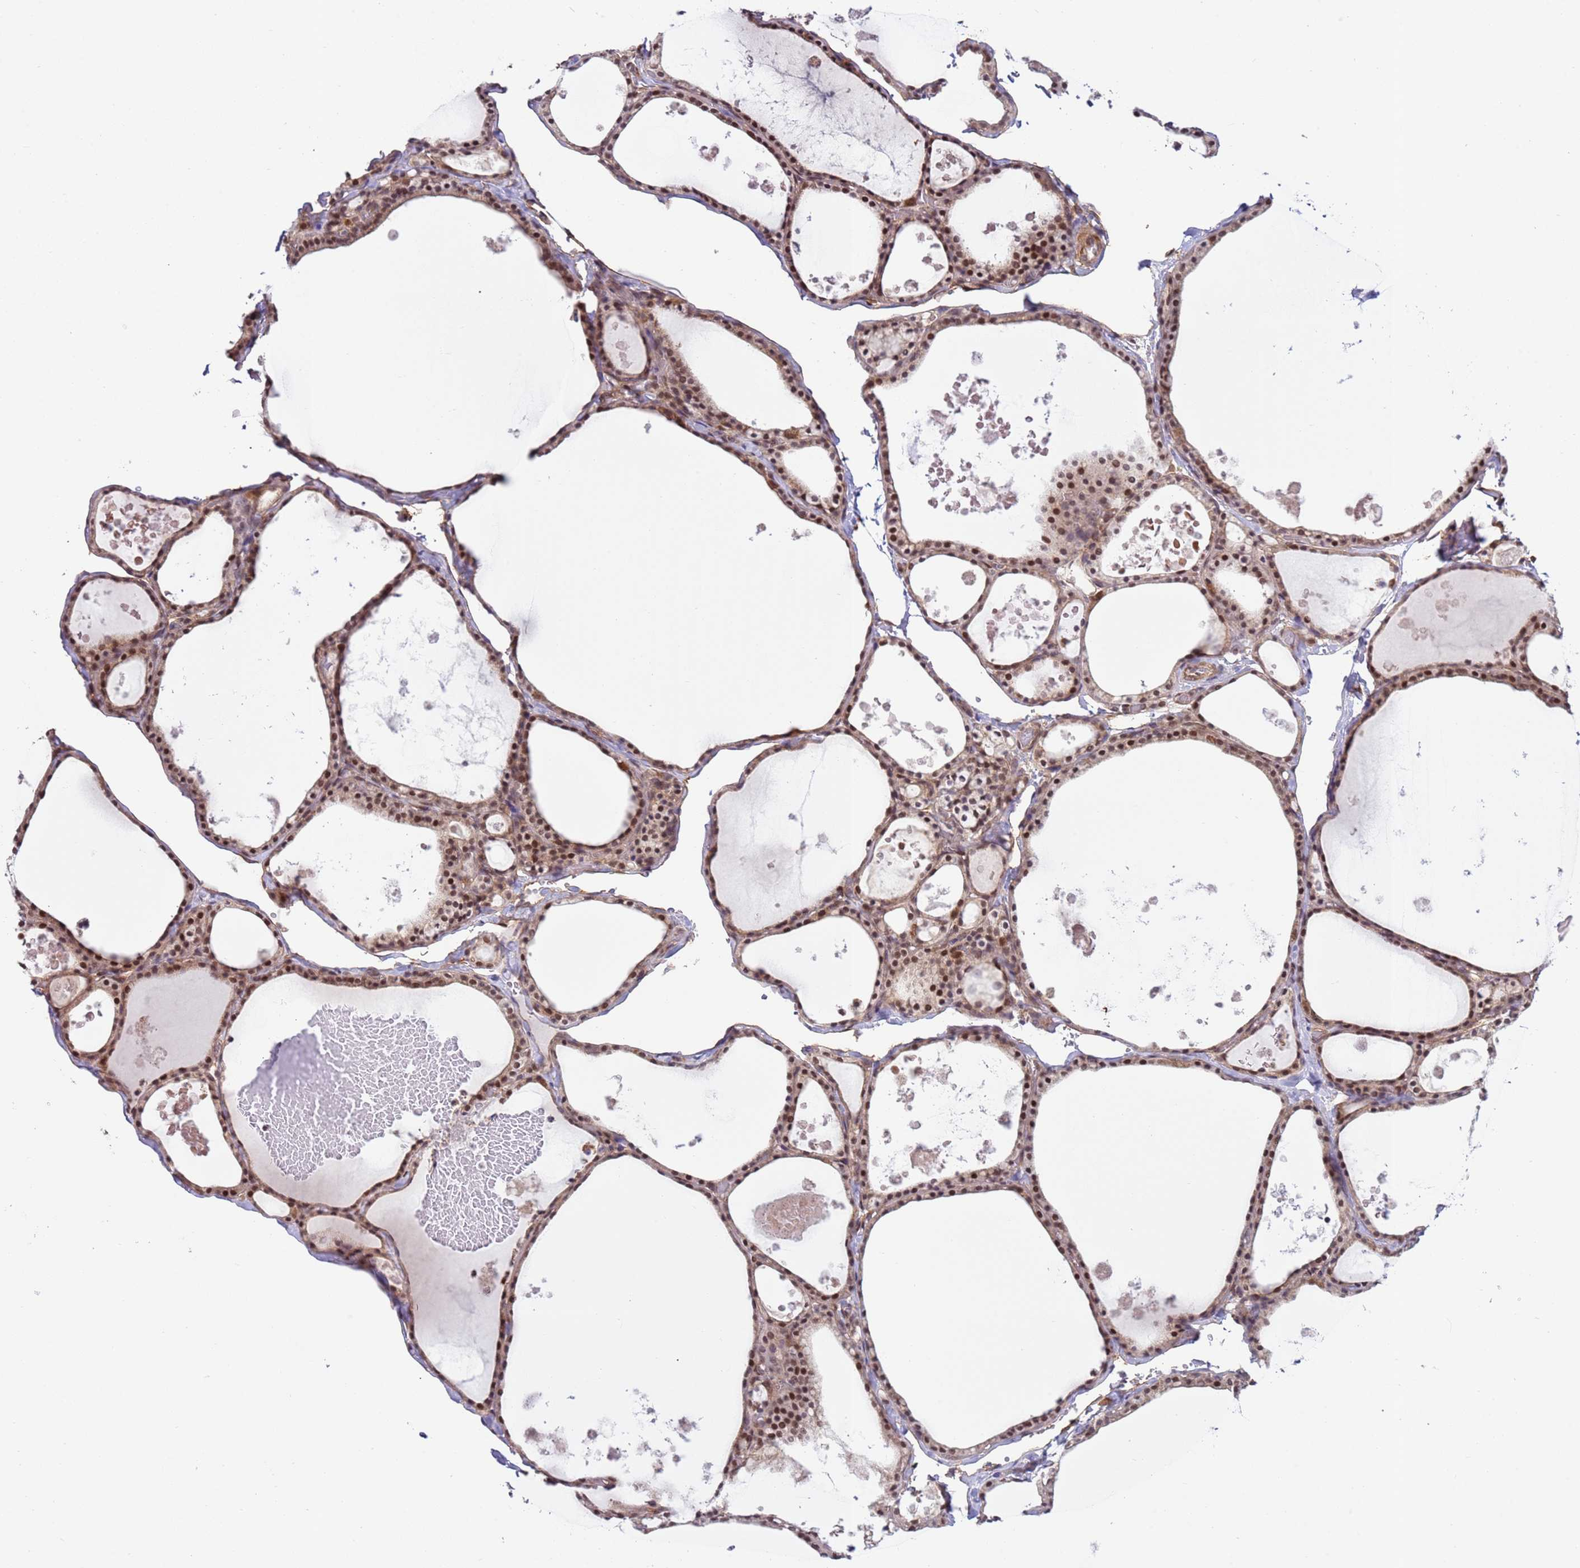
{"staining": {"intensity": "moderate", "quantity": ">75%", "location": "cytoplasmic/membranous,nuclear"}, "tissue": "thyroid gland", "cell_type": "Glandular cells", "image_type": "normal", "snomed": [{"axis": "morphology", "description": "Normal tissue, NOS"}, {"axis": "topography", "description": "Thyroid gland"}], "caption": "Unremarkable thyroid gland shows moderate cytoplasmic/membranous,nuclear positivity in about >75% of glandular cells.", "gene": "DCAF4", "patient": {"sex": "male", "age": 56}}